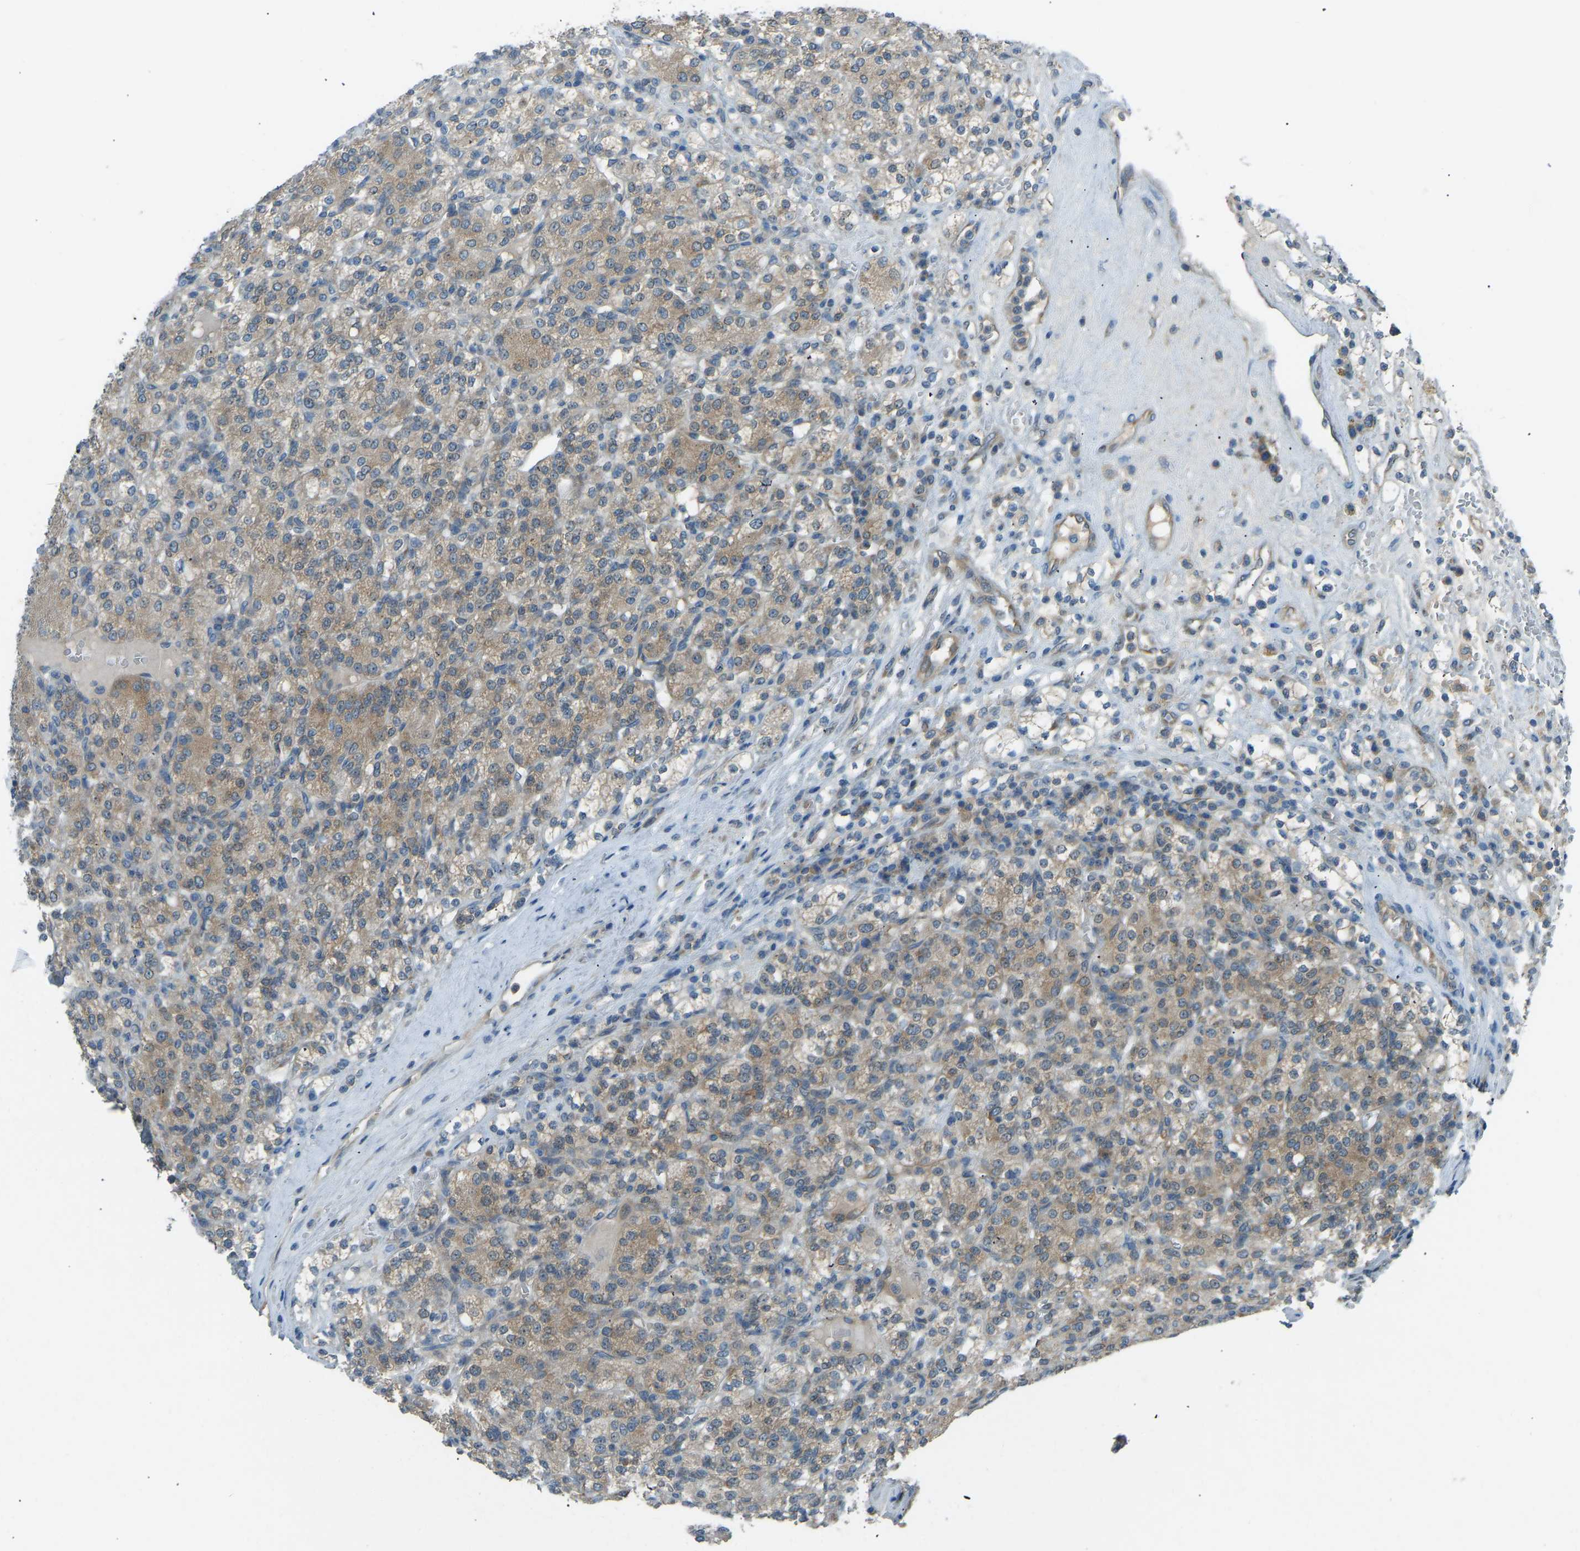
{"staining": {"intensity": "moderate", "quantity": ">75%", "location": "cytoplasmic/membranous"}, "tissue": "renal cancer", "cell_type": "Tumor cells", "image_type": "cancer", "snomed": [{"axis": "morphology", "description": "Adenocarcinoma, NOS"}, {"axis": "topography", "description": "Kidney"}], "caption": "Renal cancer stained with immunohistochemistry (IHC) displays moderate cytoplasmic/membranous staining in about >75% of tumor cells. Nuclei are stained in blue.", "gene": "STAU2", "patient": {"sex": "male", "age": 77}}